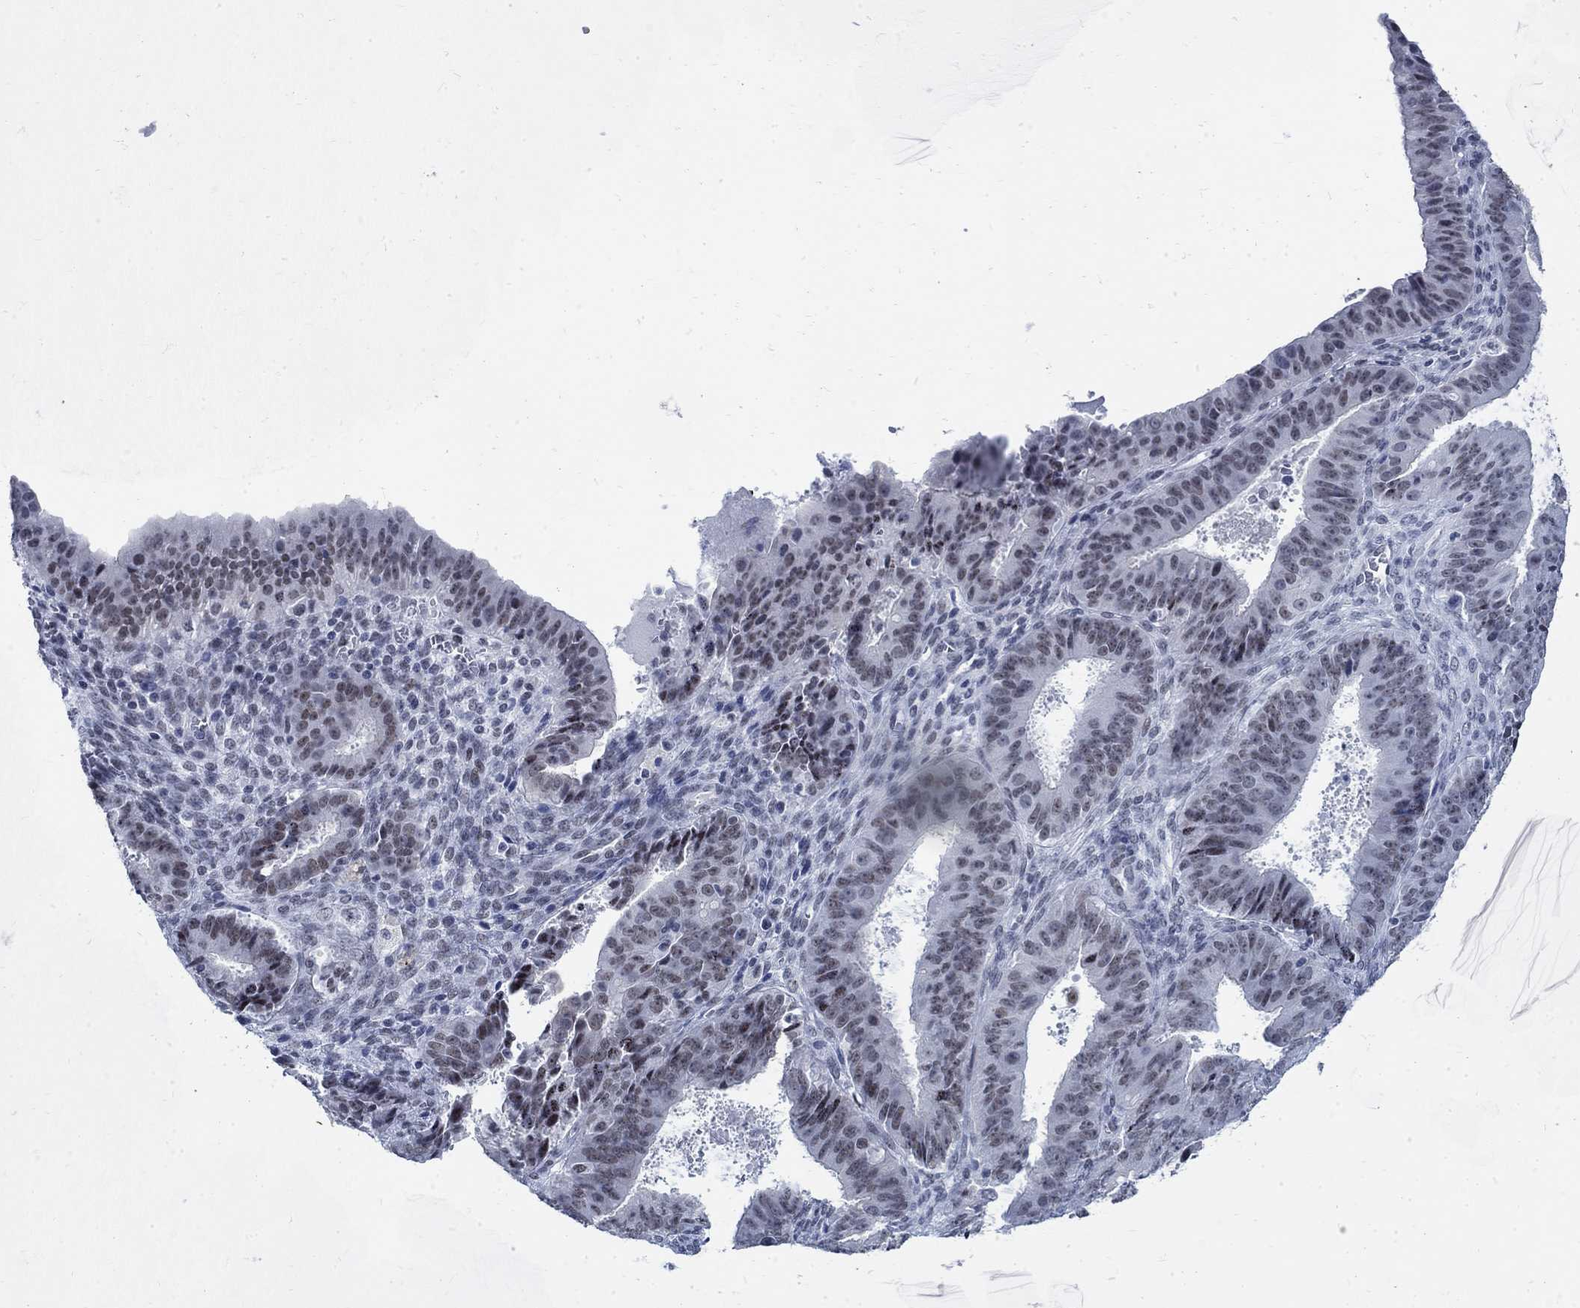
{"staining": {"intensity": "weak", "quantity": "25%-75%", "location": "nuclear"}, "tissue": "ovarian cancer", "cell_type": "Tumor cells", "image_type": "cancer", "snomed": [{"axis": "morphology", "description": "Carcinoma, endometroid"}, {"axis": "topography", "description": "Ovary"}], "caption": "A histopathology image of ovarian cancer stained for a protein shows weak nuclear brown staining in tumor cells. The staining was performed using DAB (3,3'-diaminobenzidine), with brown indicating positive protein expression. Nuclei are stained blue with hematoxylin.", "gene": "DLK1", "patient": {"sex": "female", "age": 42}}